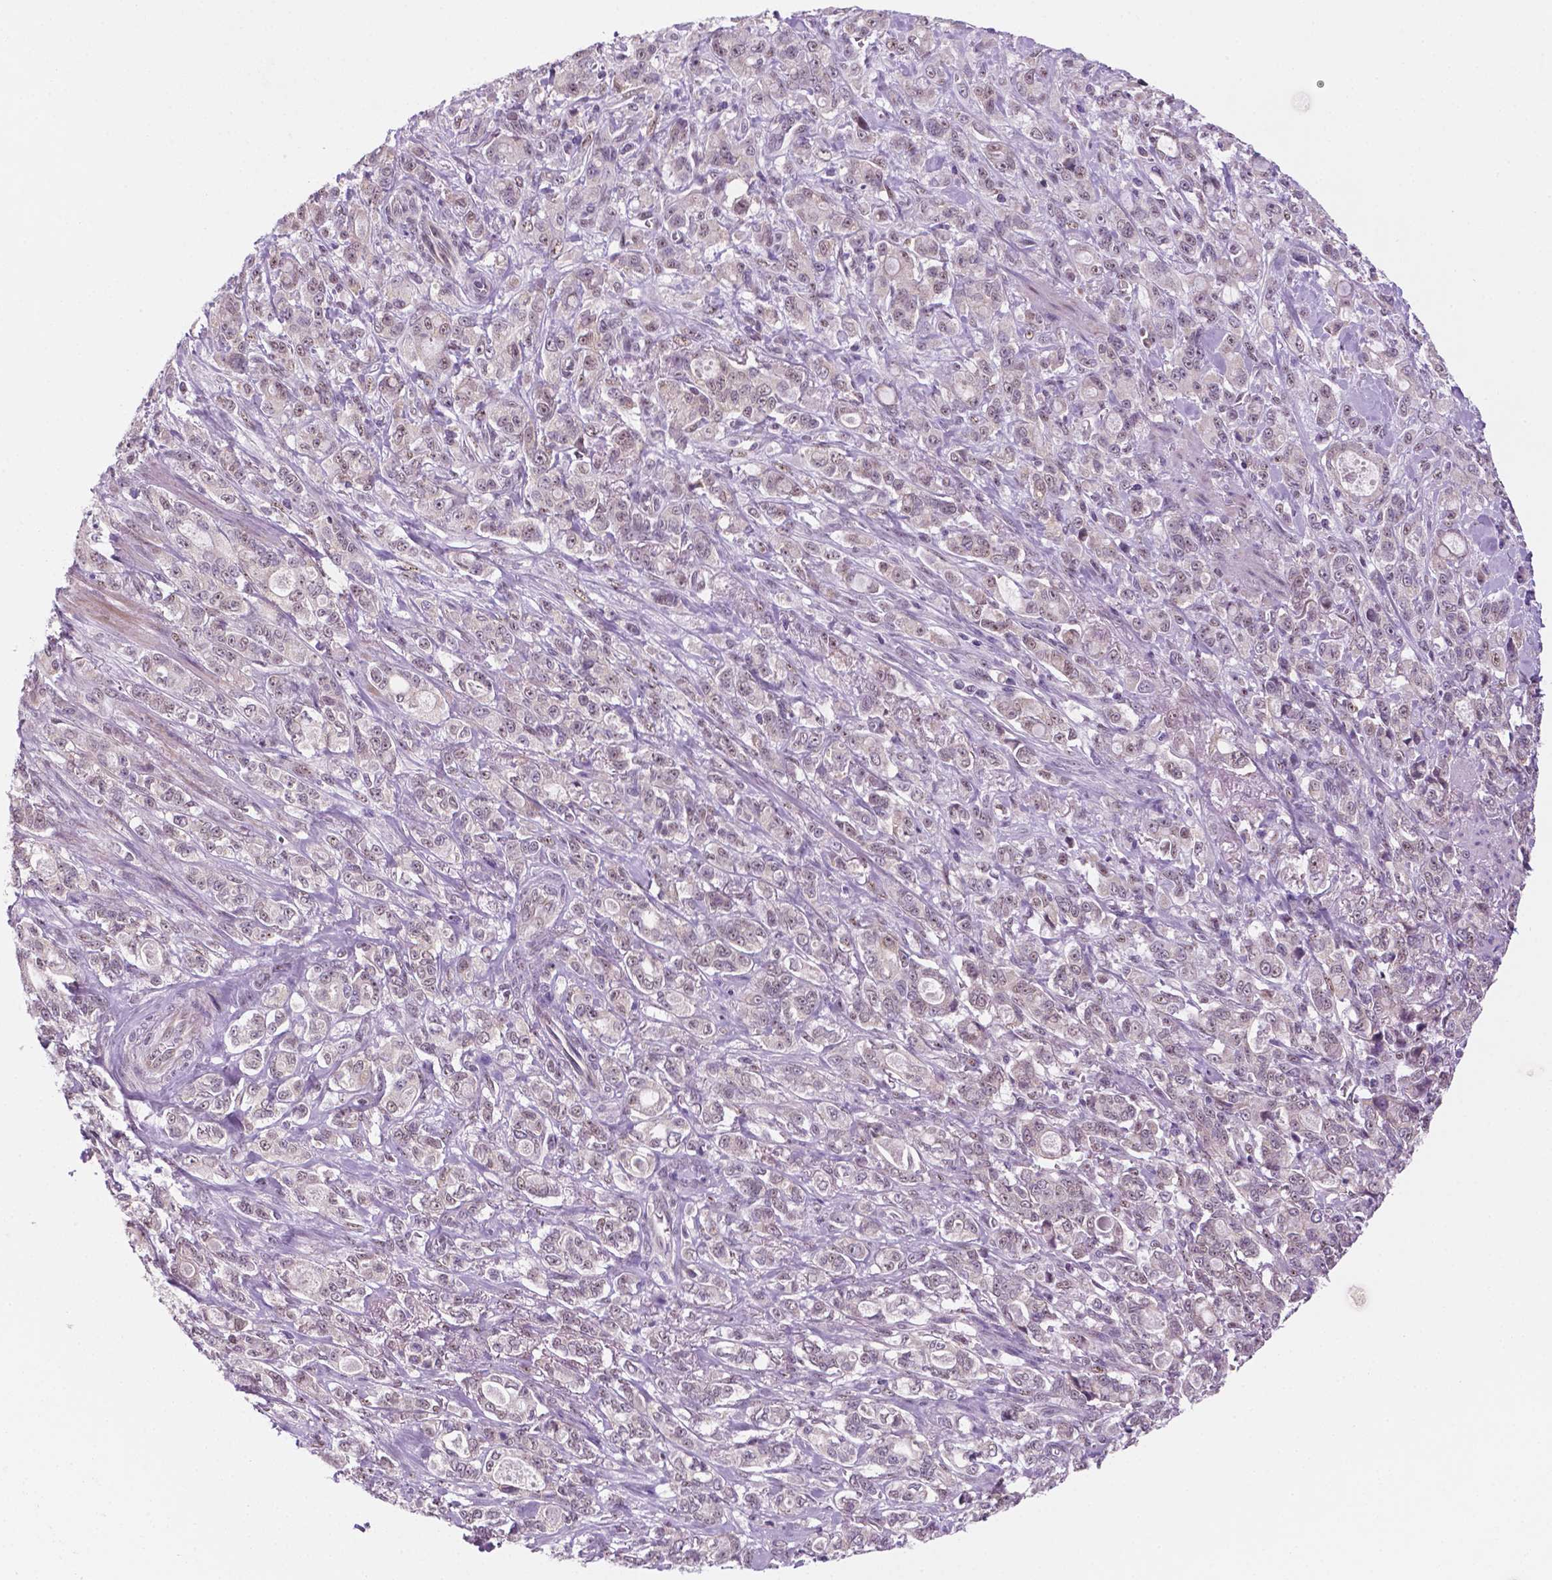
{"staining": {"intensity": "weak", "quantity": "<25%", "location": "nuclear"}, "tissue": "stomach cancer", "cell_type": "Tumor cells", "image_type": "cancer", "snomed": [{"axis": "morphology", "description": "Adenocarcinoma, NOS"}, {"axis": "topography", "description": "Stomach"}], "caption": "Stomach cancer stained for a protein using immunohistochemistry (IHC) exhibits no staining tumor cells.", "gene": "C18orf21", "patient": {"sex": "male", "age": 63}}